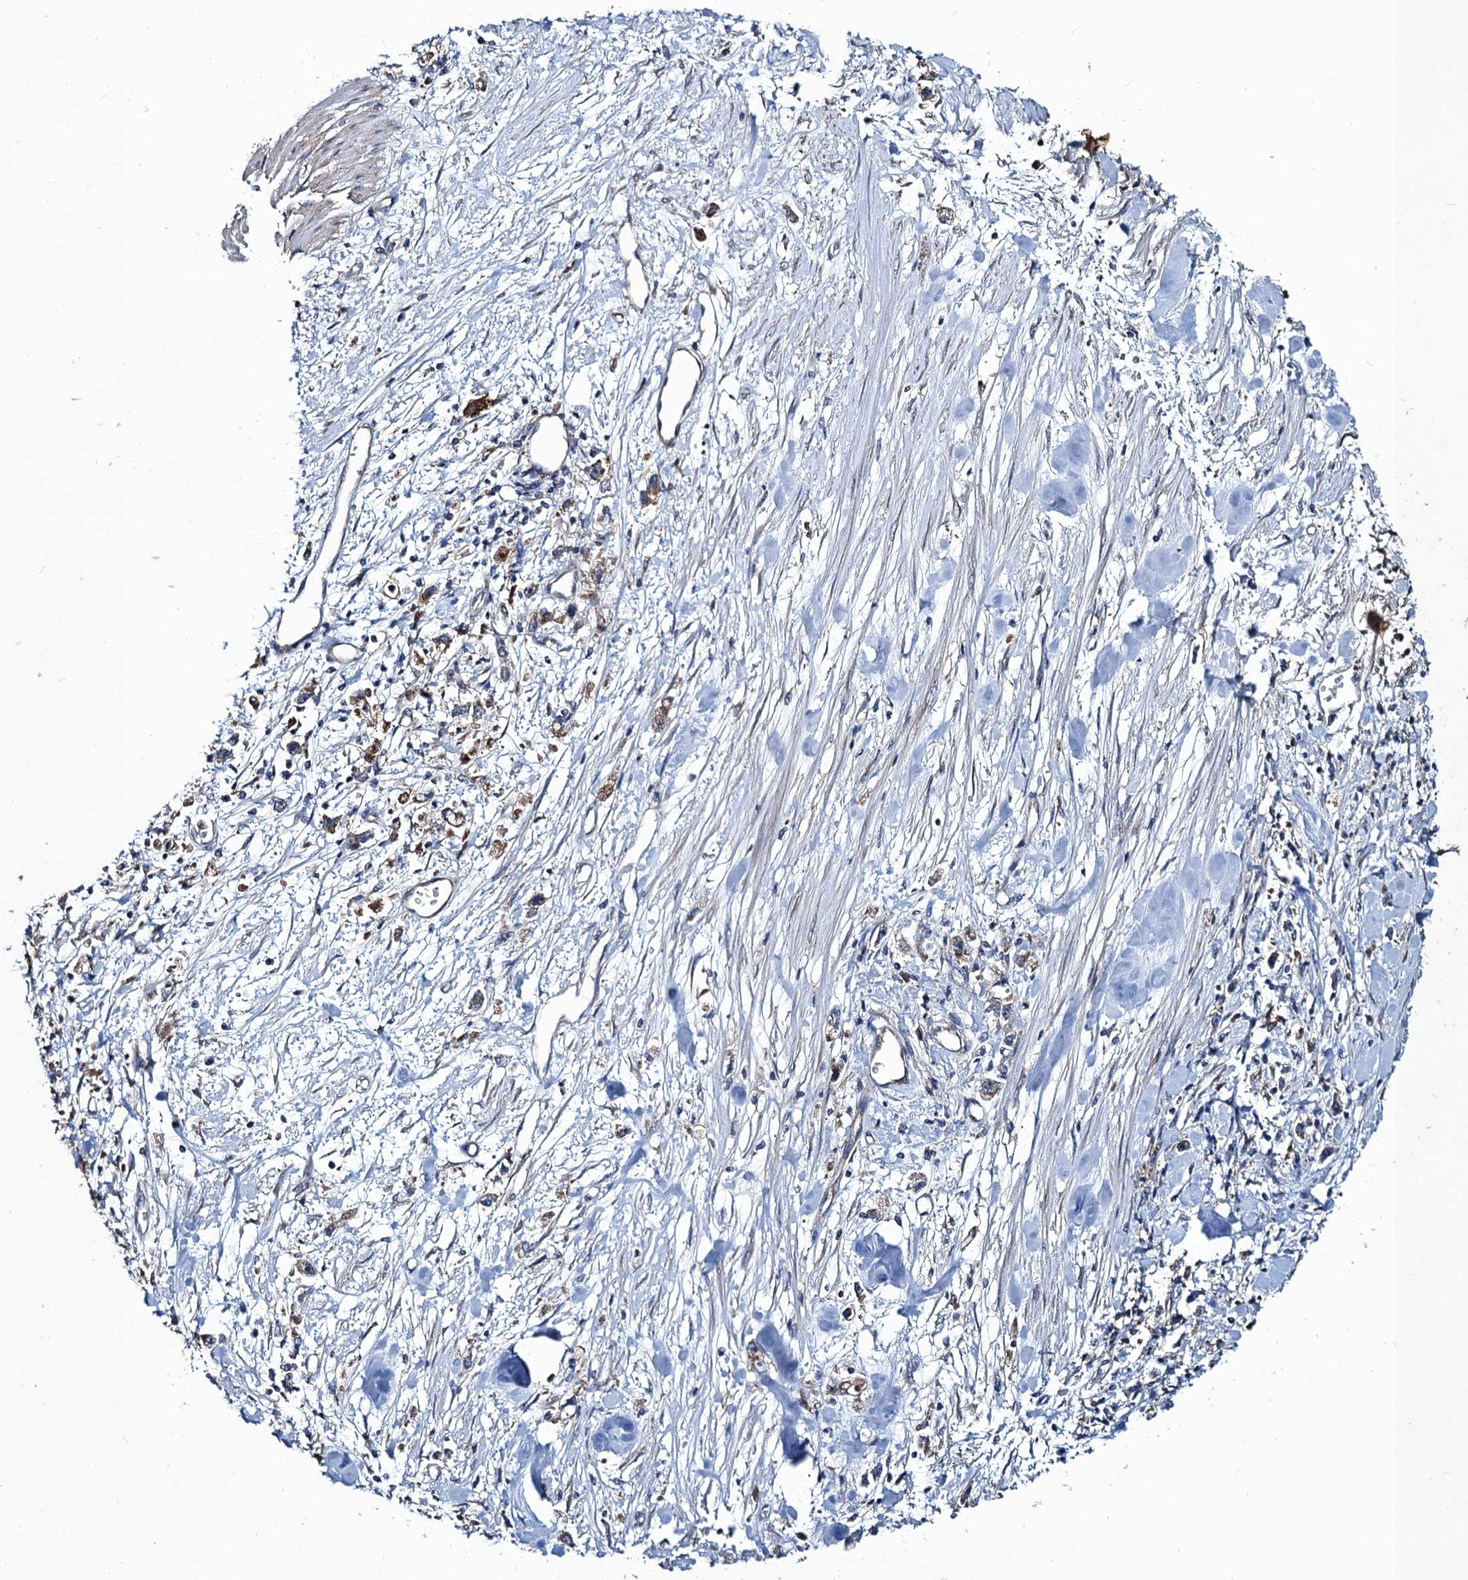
{"staining": {"intensity": "weak", "quantity": ">75%", "location": "cytoplasmic/membranous"}, "tissue": "stomach cancer", "cell_type": "Tumor cells", "image_type": "cancer", "snomed": [{"axis": "morphology", "description": "Adenocarcinoma, NOS"}, {"axis": "topography", "description": "Stomach"}], "caption": "Human stomach cancer (adenocarcinoma) stained with a protein marker reveals weak staining in tumor cells.", "gene": "SNAP29", "patient": {"sex": "female", "age": 59}}